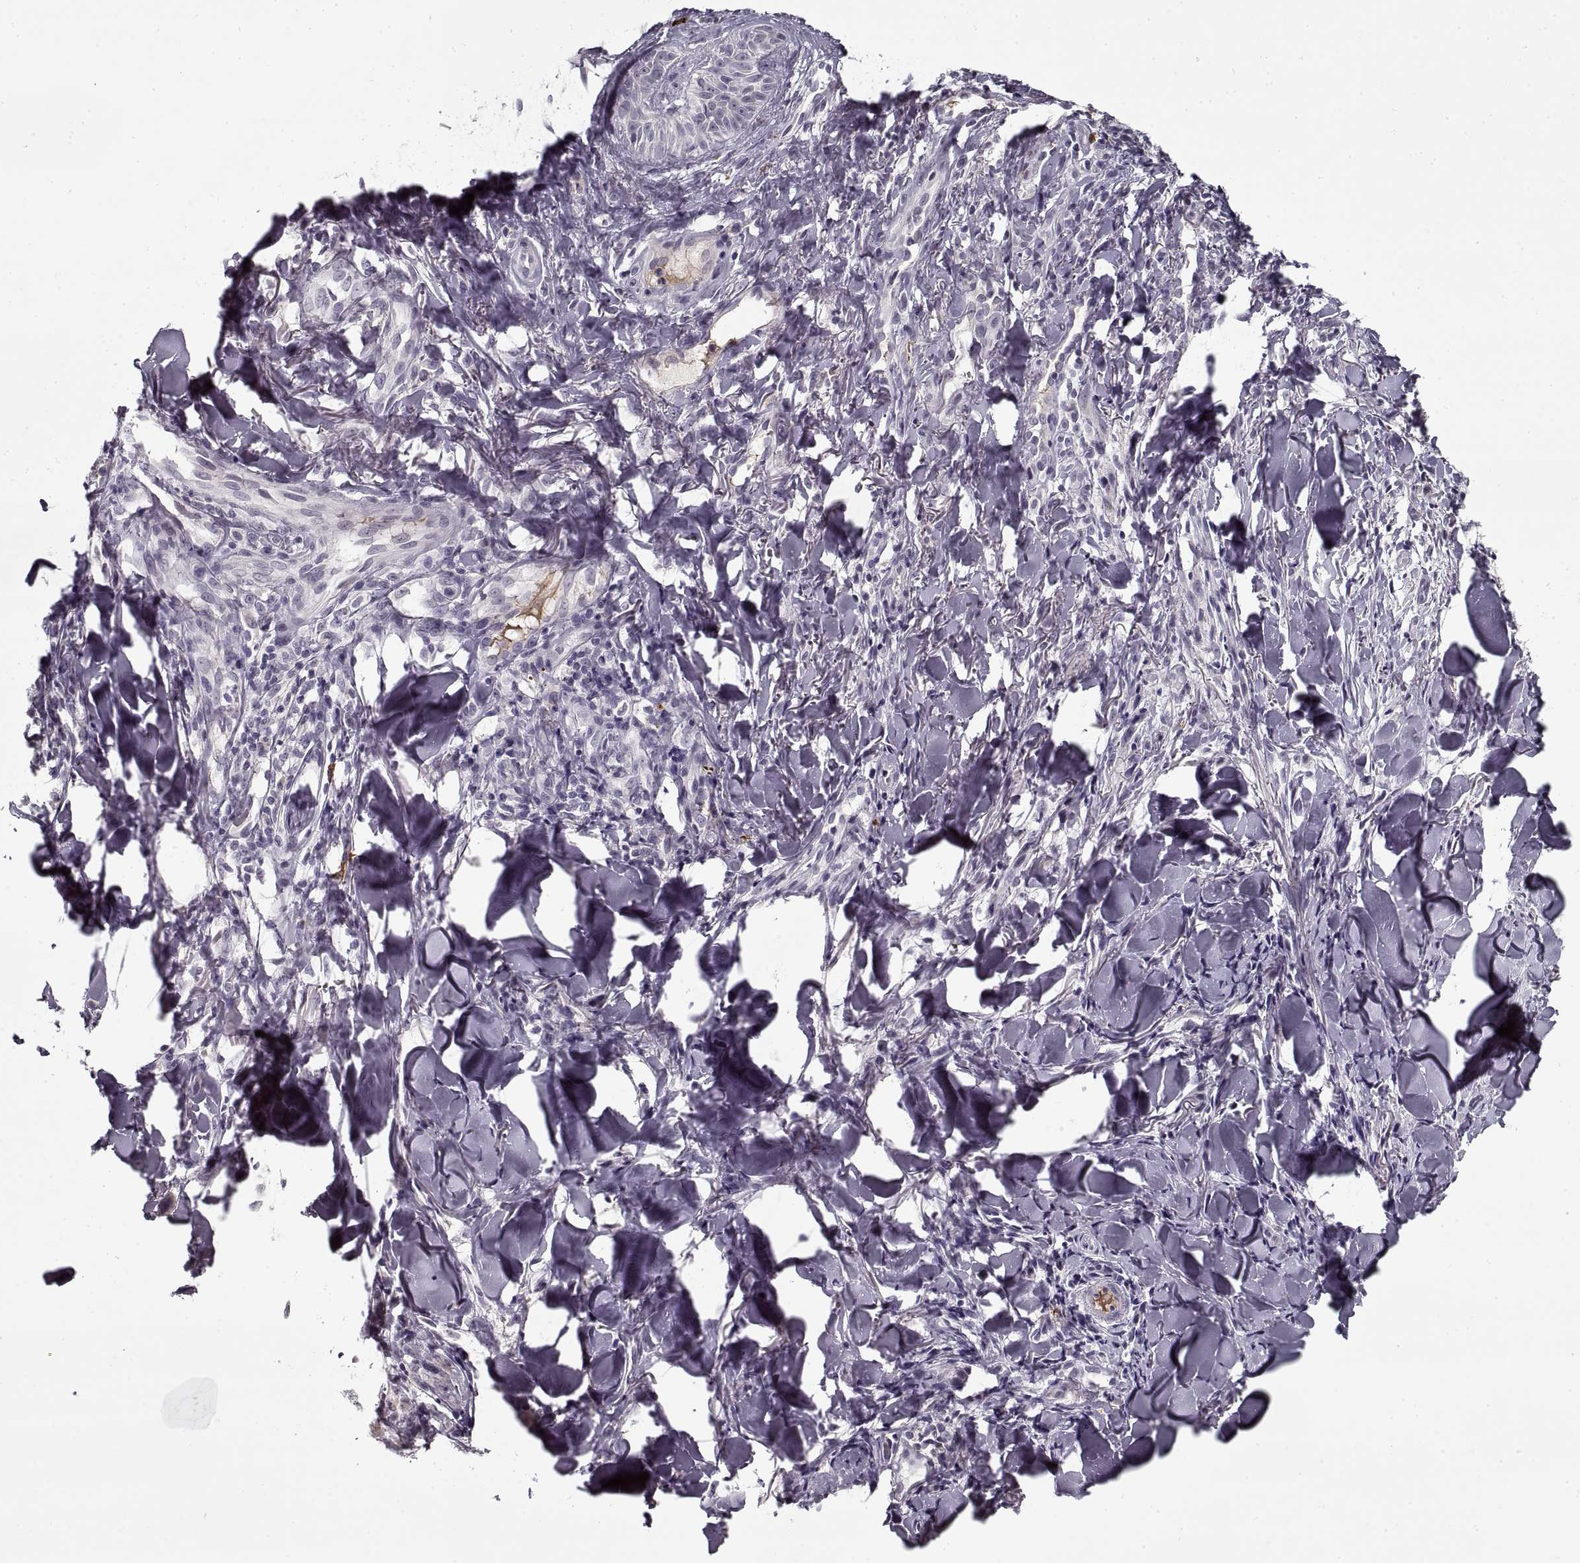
{"staining": {"intensity": "negative", "quantity": "none", "location": "none"}, "tissue": "melanoma", "cell_type": "Tumor cells", "image_type": "cancer", "snomed": [{"axis": "morphology", "description": "Malignant melanoma, NOS"}, {"axis": "topography", "description": "Skin"}], "caption": "This is an IHC histopathology image of human melanoma. There is no expression in tumor cells.", "gene": "GAD2", "patient": {"sex": "male", "age": 67}}